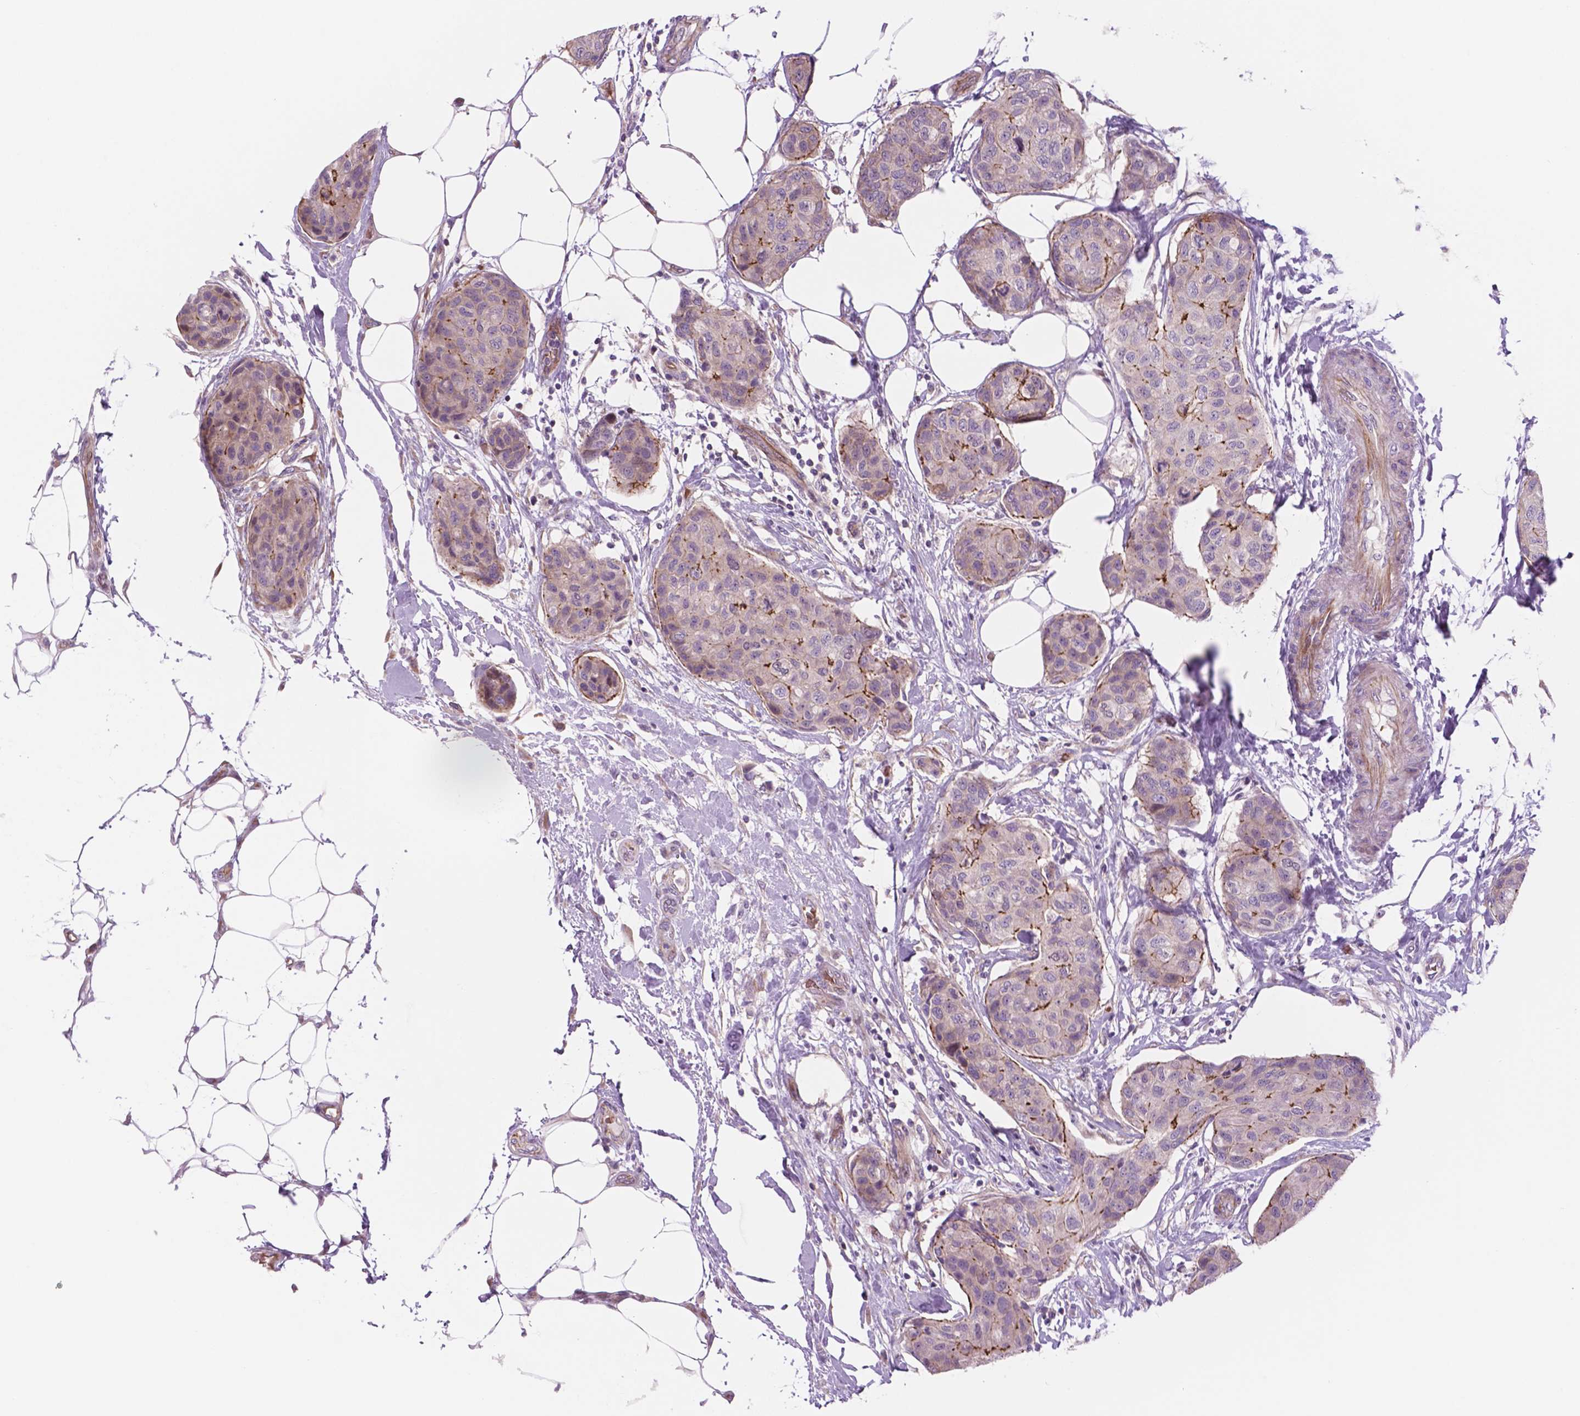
{"staining": {"intensity": "moderate", "quantity": "<25%", "location": "cytoplasmic/membranous"}, "tissue": "breast cancer", "cell_type": "Tumor cells", "image_type": "cancer", "snomed": [{"axis": "morphology", "description": "Duct carcinoma"}, {"axis": "topography", "description": "Breast"}], "caption": "The immunohistochemical stain shows moderate cytoplasmic/membranous expression in tumor cells of infiltrating ductal carcinoma (breast) tissue.", "gene": "RND3", "patient": {"sex": "female", "age": 80}}